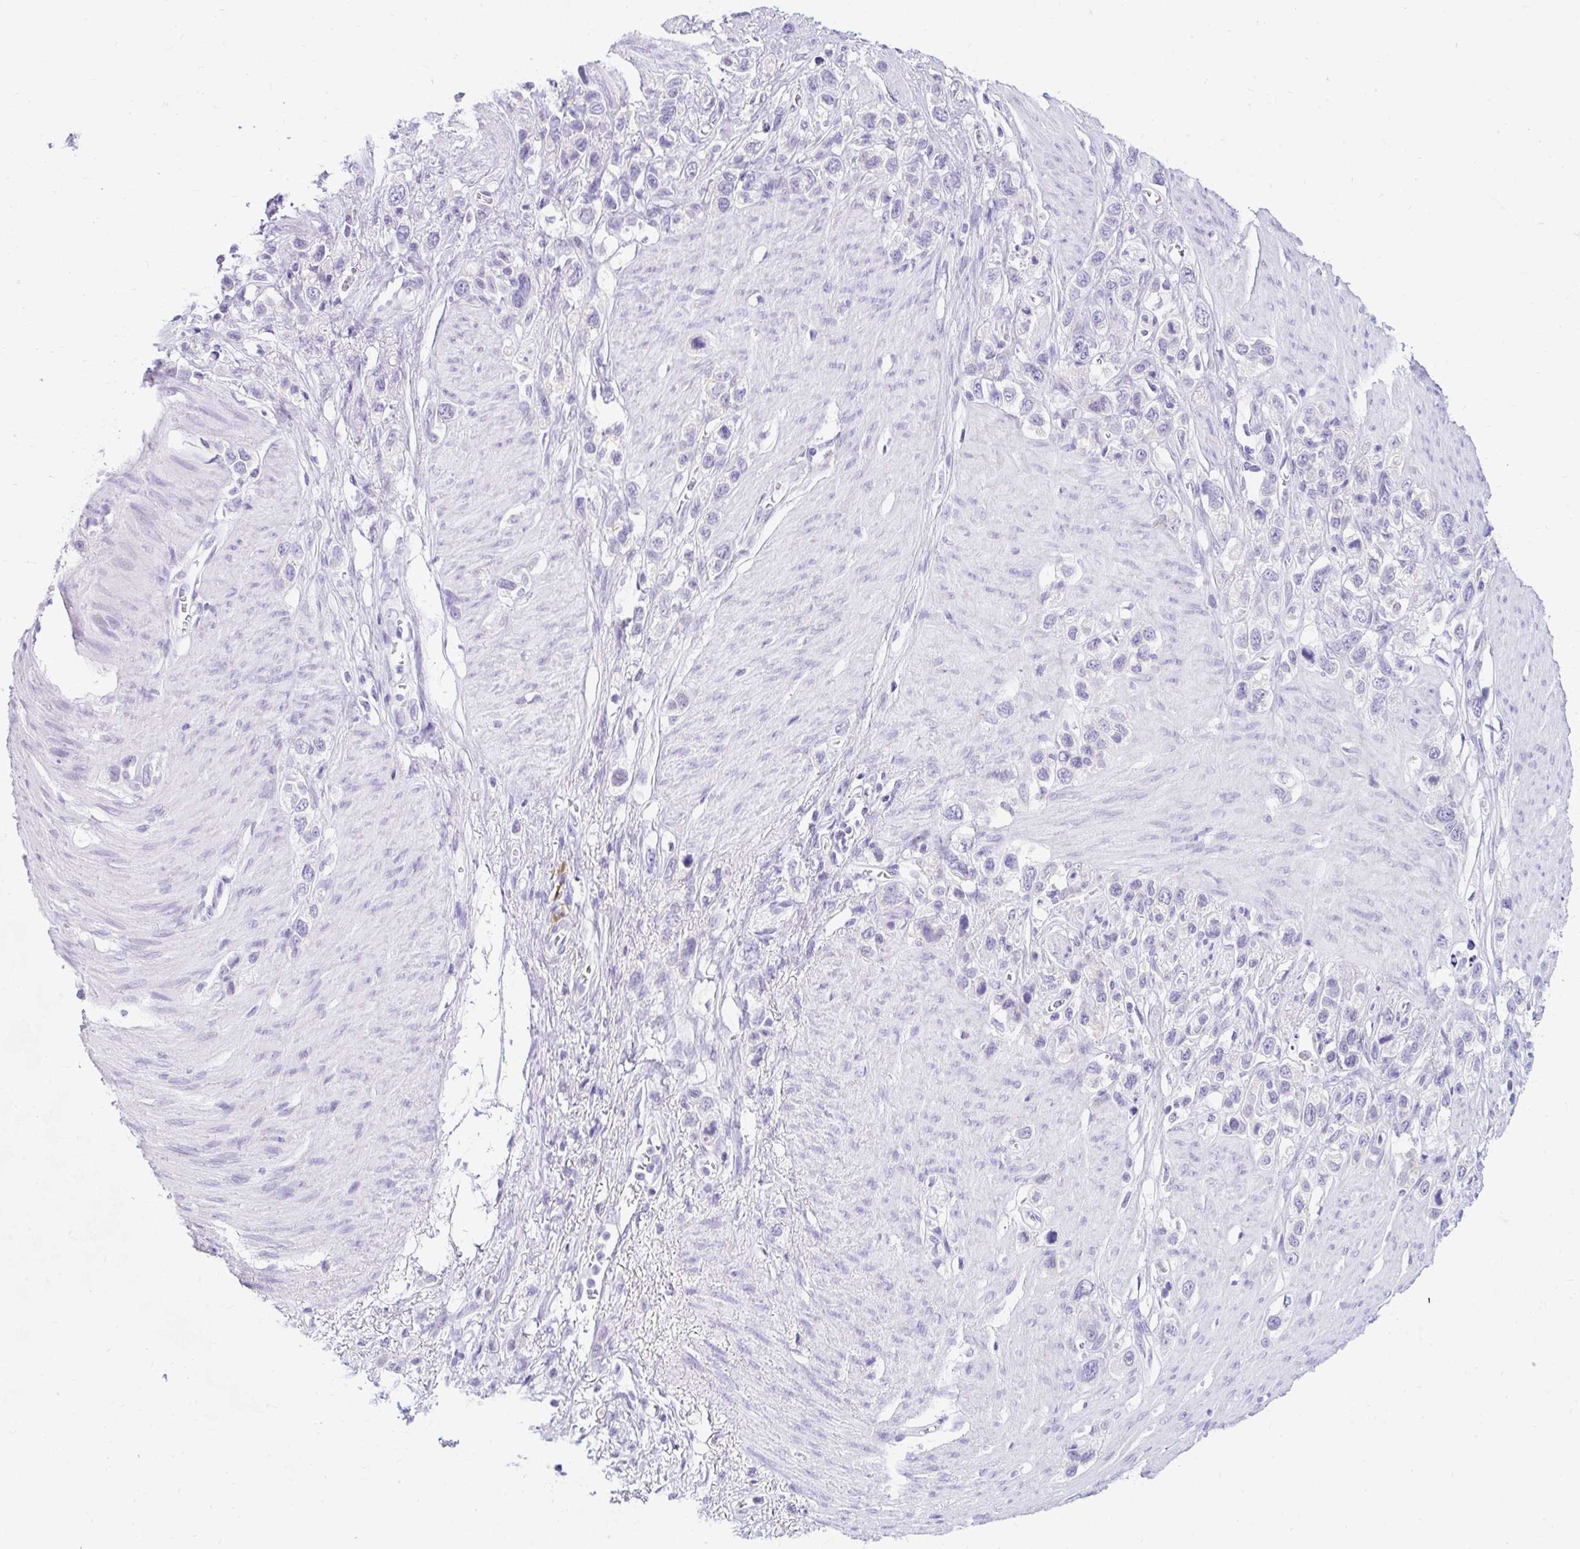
{"staining": {"intensity": "negative", "quantity": "none", "location": "none"}, "tissue": "stomach cancer", "cell_type": "Tumor cells", "image_type": "cancer", "snomed": [{"axis": "morphology", "description": "Adenocarcinoma, NOS"}, {"axis": "topography", "description": "Stomach"}], "caption": "This is an immunohistochemistry (IHC) micrograph of human adenocarcinoma (stomach). There is no expression in tumor cells.", "gene": "GOLGA8A", "patient": {"sex": "female", "age": 65}}